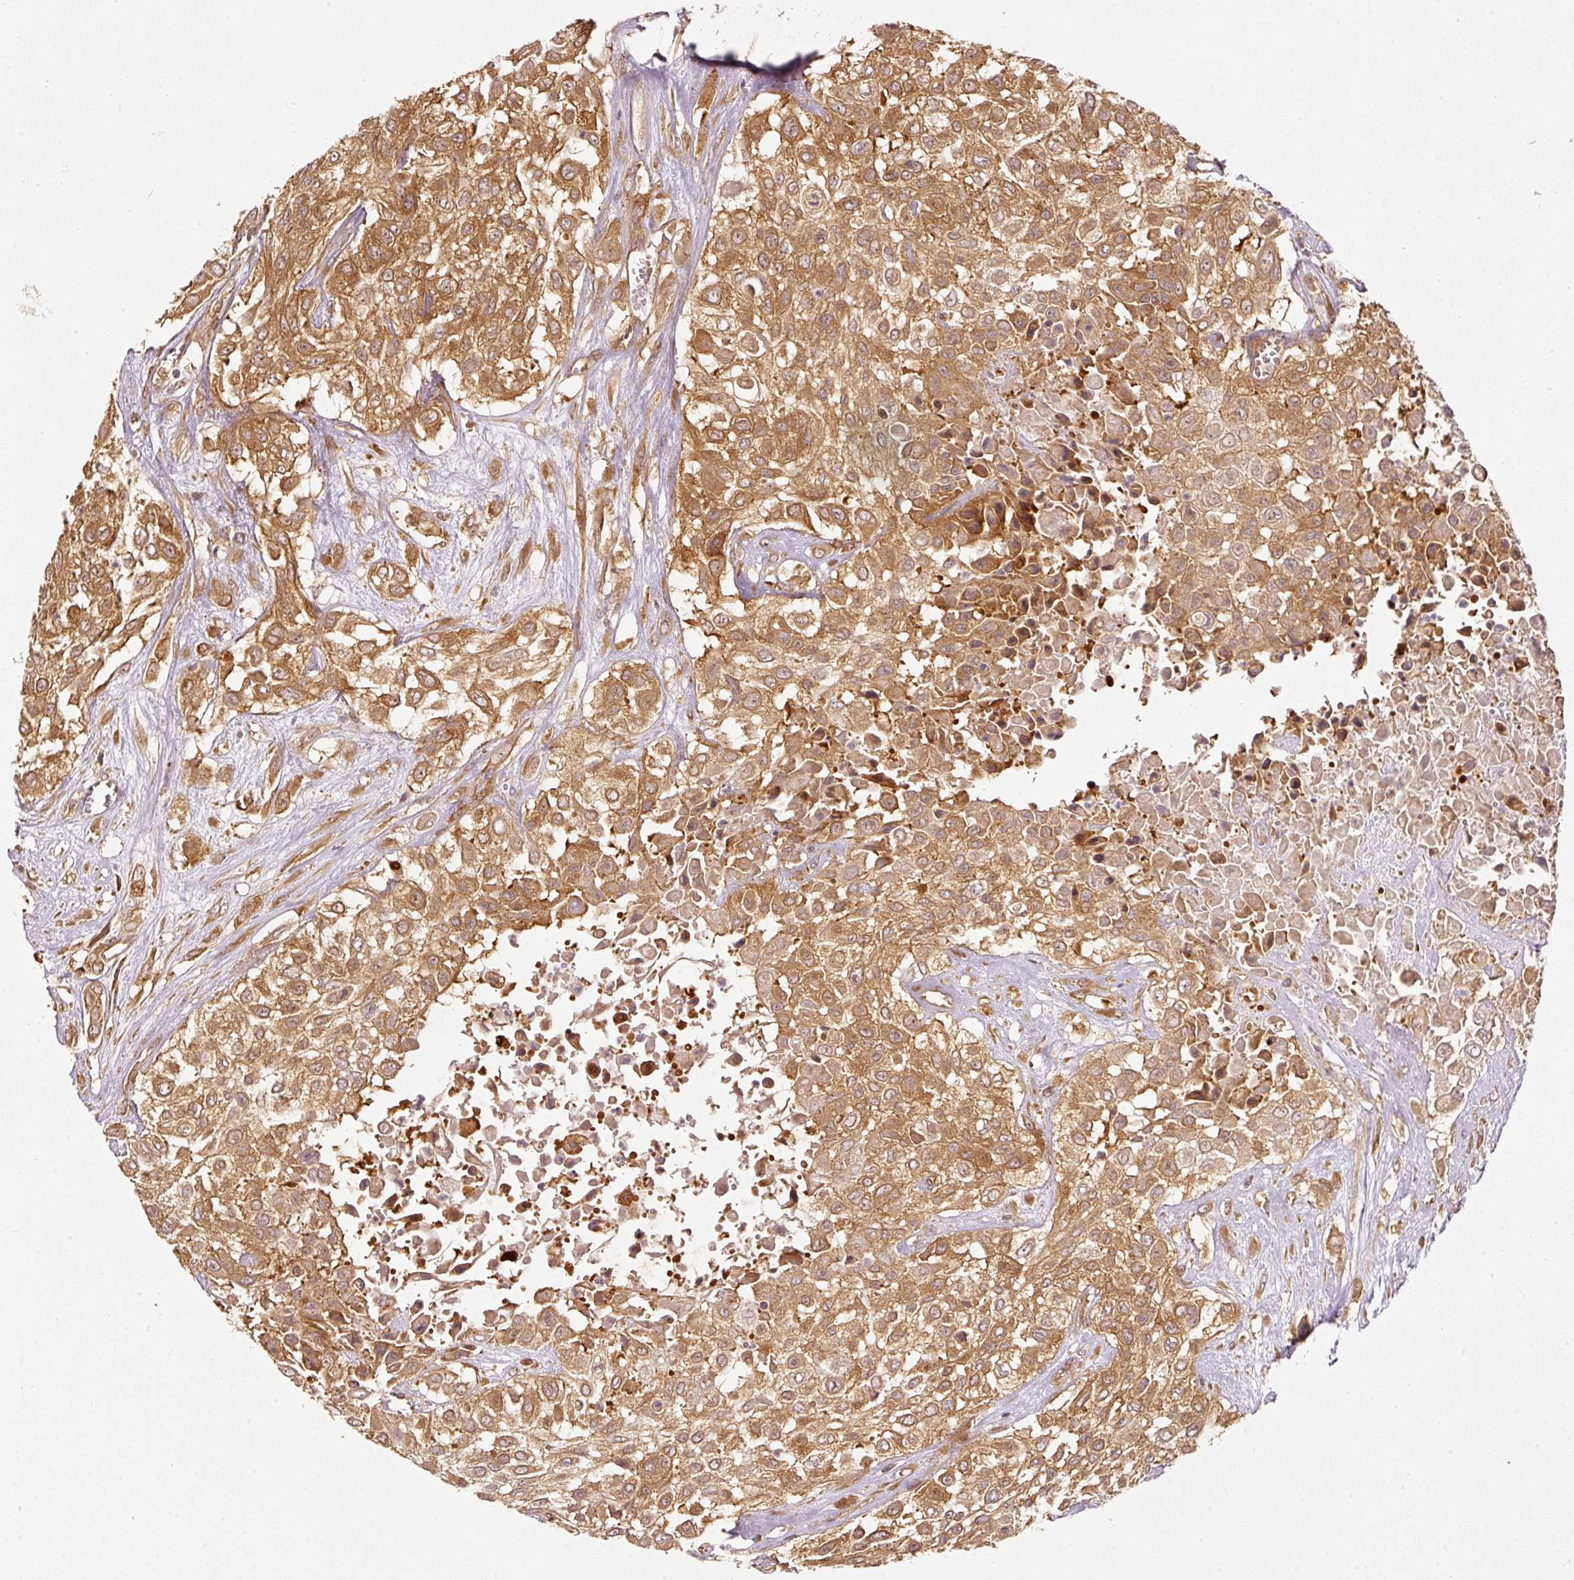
{"staining": {"intensity": "moderate", "quantity": ">75%", "location": "cytoplasmic/membranous"}, "tissue": "urothelial cancer", "cell_type": "Tumor cells", "image_type": "cancer", "snomed": [{"axis": "morphology", "description": "Urothelial carcinoma, High grade"}, {"axis": "topography", "description": "Urinary bladder"}], "caption": "Immunohistochemistry (IHC) of human urothelial cancer displays medium levels of moderate cytoplasmic/membranous staining in about >75% of tumor cells. The protein is shown in brown color, while the nuclei are stained blue.", "gene": "EIF3B", "patient": {"sex": "male", "age": 57}}